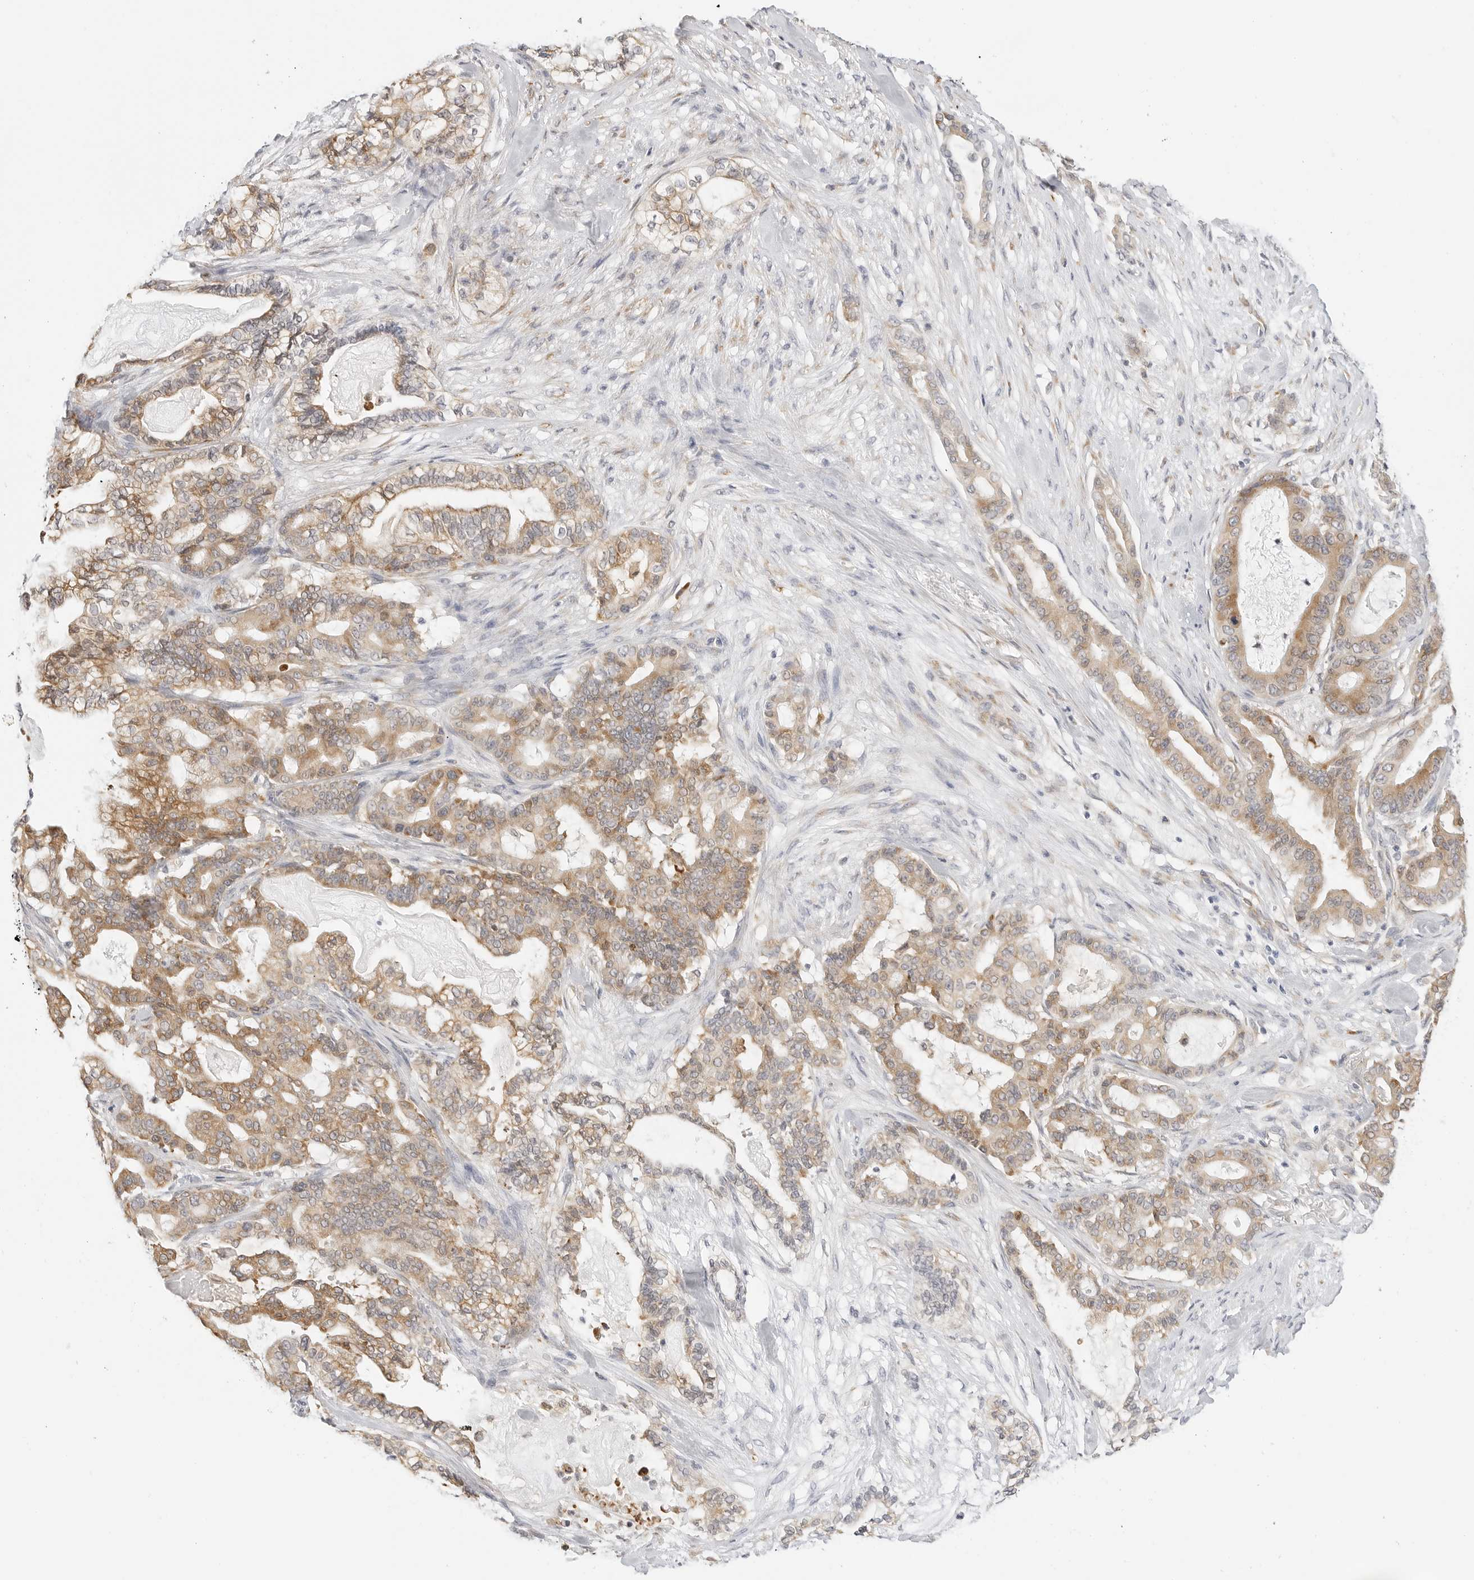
{"staining": {"intensity": "moderate", "quantity": ">75%", "location": "cytoplasmic/membranous"}, "tissue": "pancreatic cancer", "cell_type": "Tumor cells", "image_type": "cancer", "snomed": [{"axis": "morphology", "description": "Adenocarcinoma, NOS"}, {"axis": "topography", "description": "Pancreas"}], "caption": "Brown immunohistochemical staining in pancreatic adenocarcinoma displays moderate cytoplasmic/membranous staining in approximately >75% of tumor cells.", "gene": "THEM4", "patient": {"sex": "male", "age": 63}}